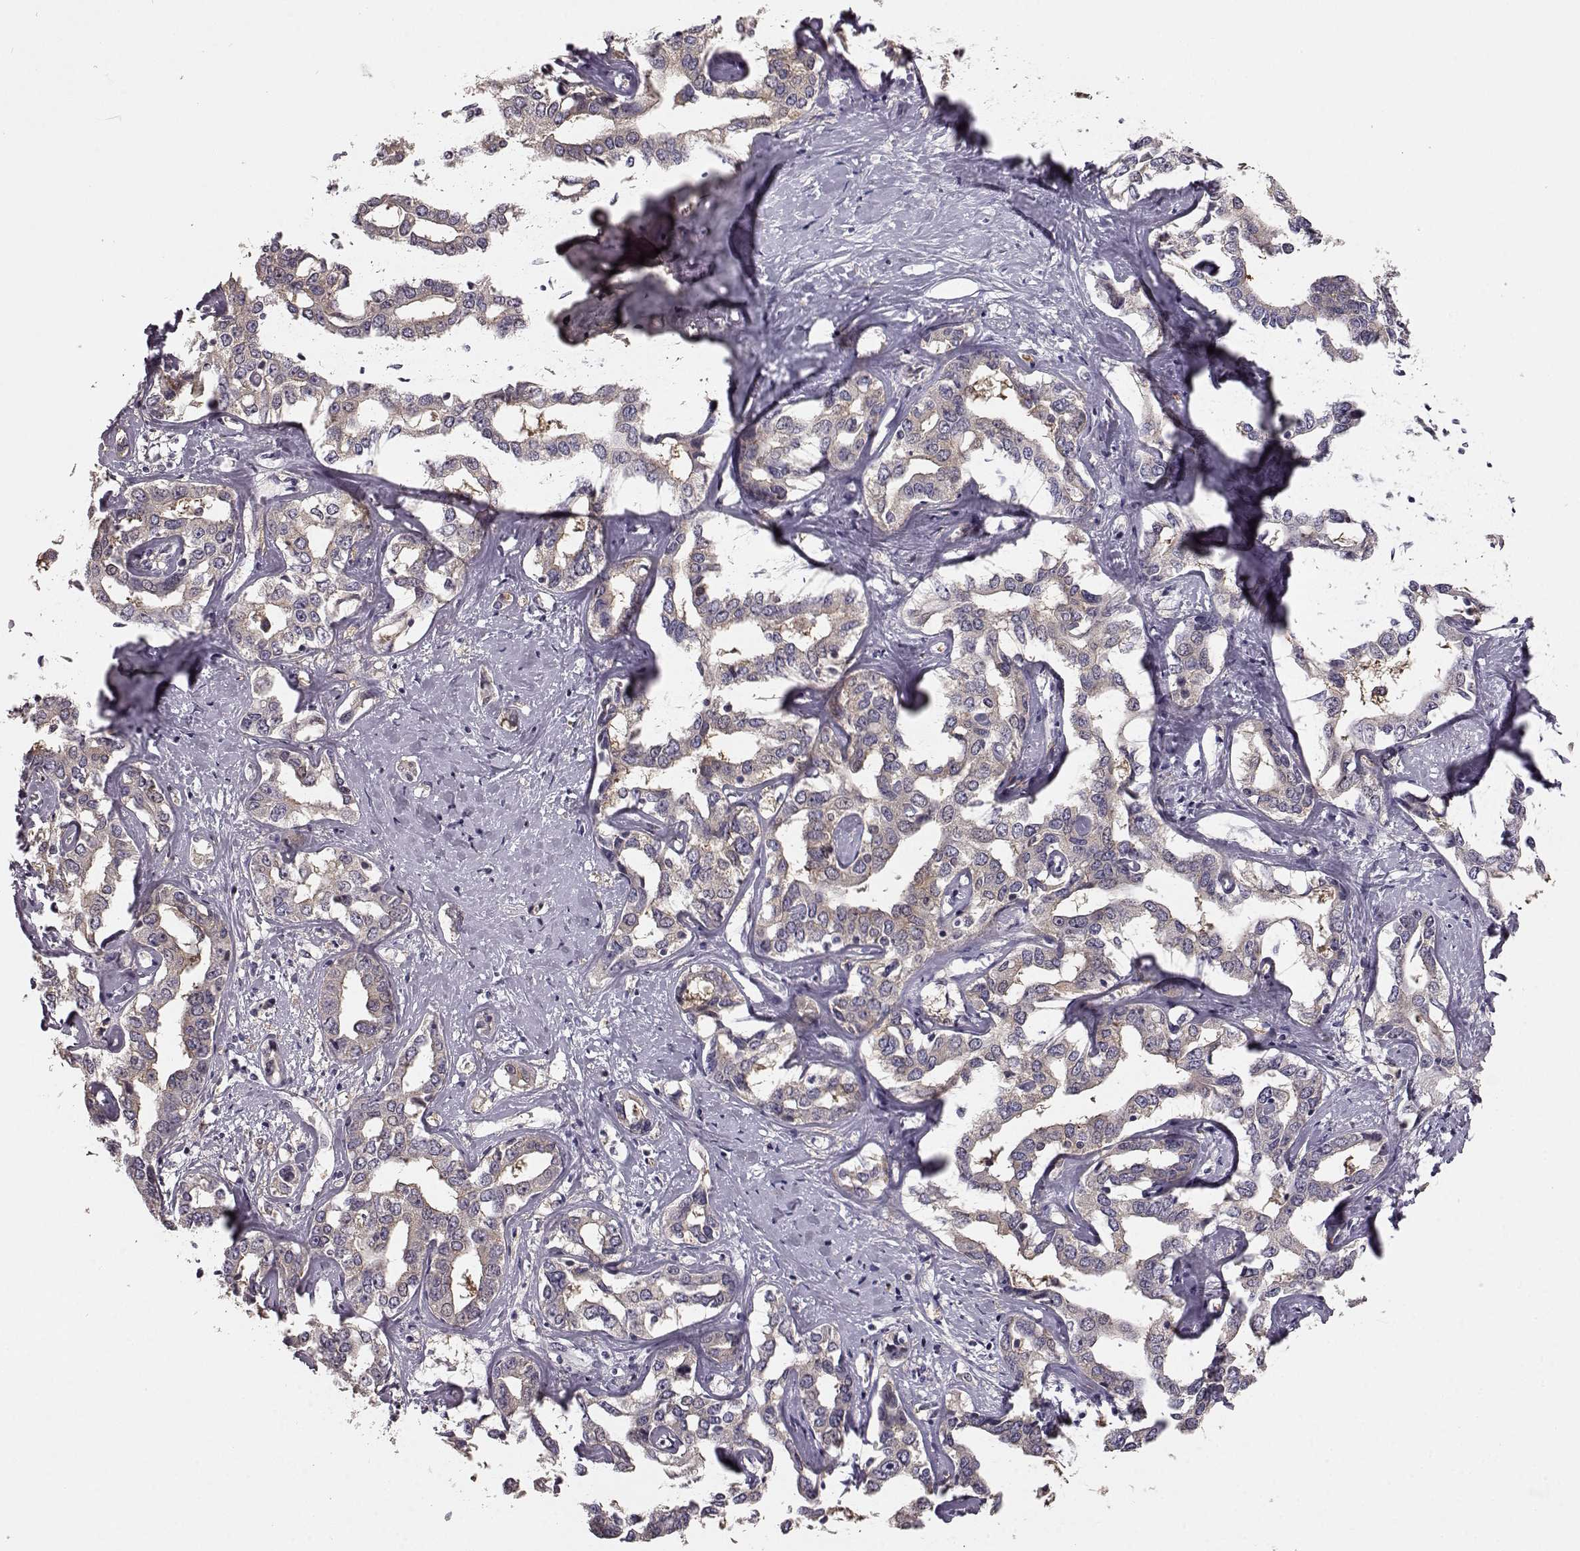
{"staining": {"intensity": "negative", "quantity": "none", "location": "none"}, "tissue": "liver cancer", "cell_type": "Tumor cells", "image_type": "cancer", "snomed": [{"axis": "morphology", "description": "Cholangiocarcinoma"}, {"axis": "topography", "description": "Liver"}], "caption": "An IHC micrograph of liver cancer is shown. There is no staining in tumor cells of liver cancer. The staining was performed using DAB to visualize the protein expression in brown, while the nuclei were stained in blue with hematoxylin (Magnification: 20x).", "gene": "GPR50", "patient": {"sex": "male", "age": 59}}